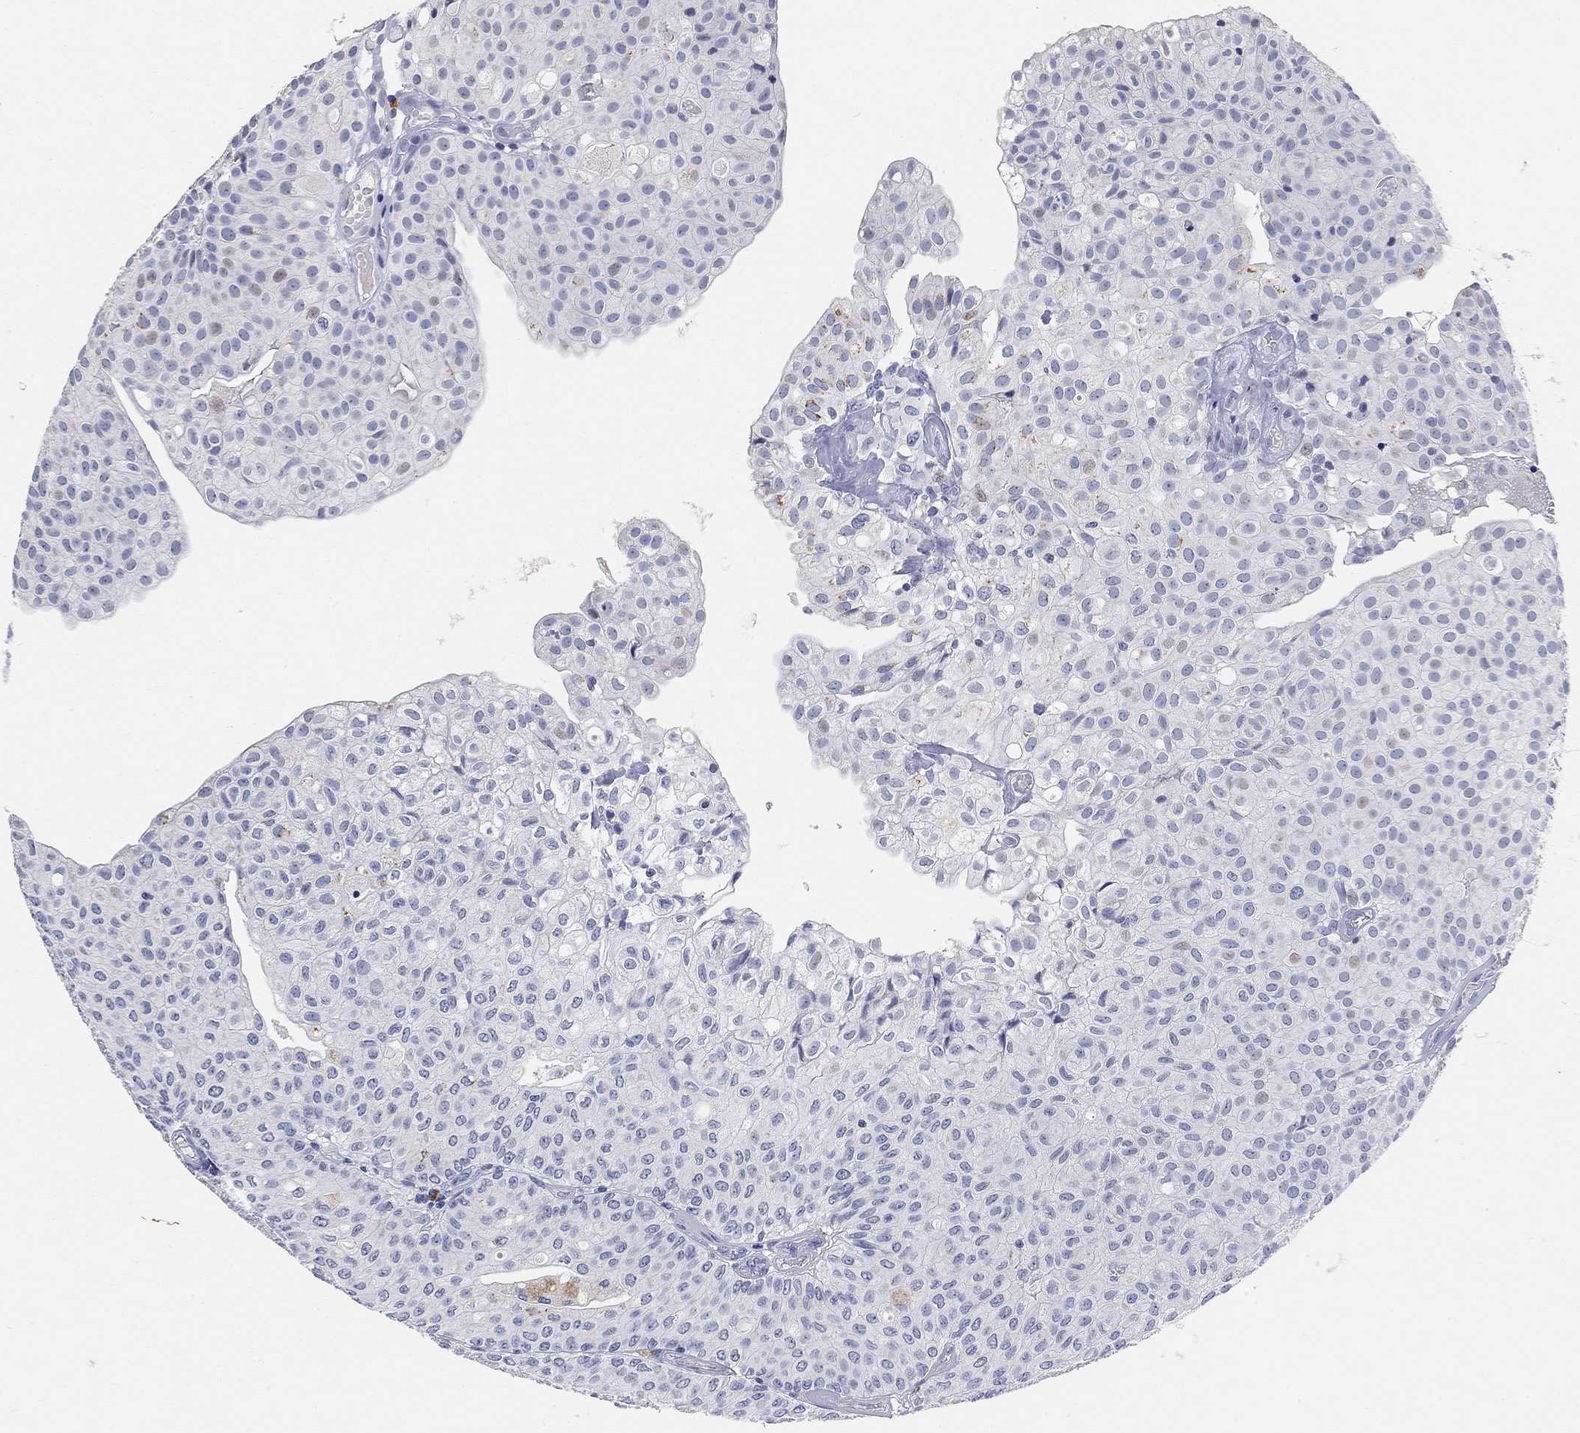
{"staining": {"intensity": "negative", "quantity": "none", "location": "none"}, "tissue": "urothelial cancer", "cell_type": "Tumor cells", "image_type": "cancer", "snomed": [{"axis": "morphology", "description": "Urothelial carcinoma, Low grade"}, {"axis": "topography", "description": "Urinary bladder"}], "caption": "Immunohistochemical staining of urothelial carcinoma (low-grade) exhibits no significant expression in tumor cells.", "gene": "VAT1L", "patient": {"sex": "male", "age": 89}}